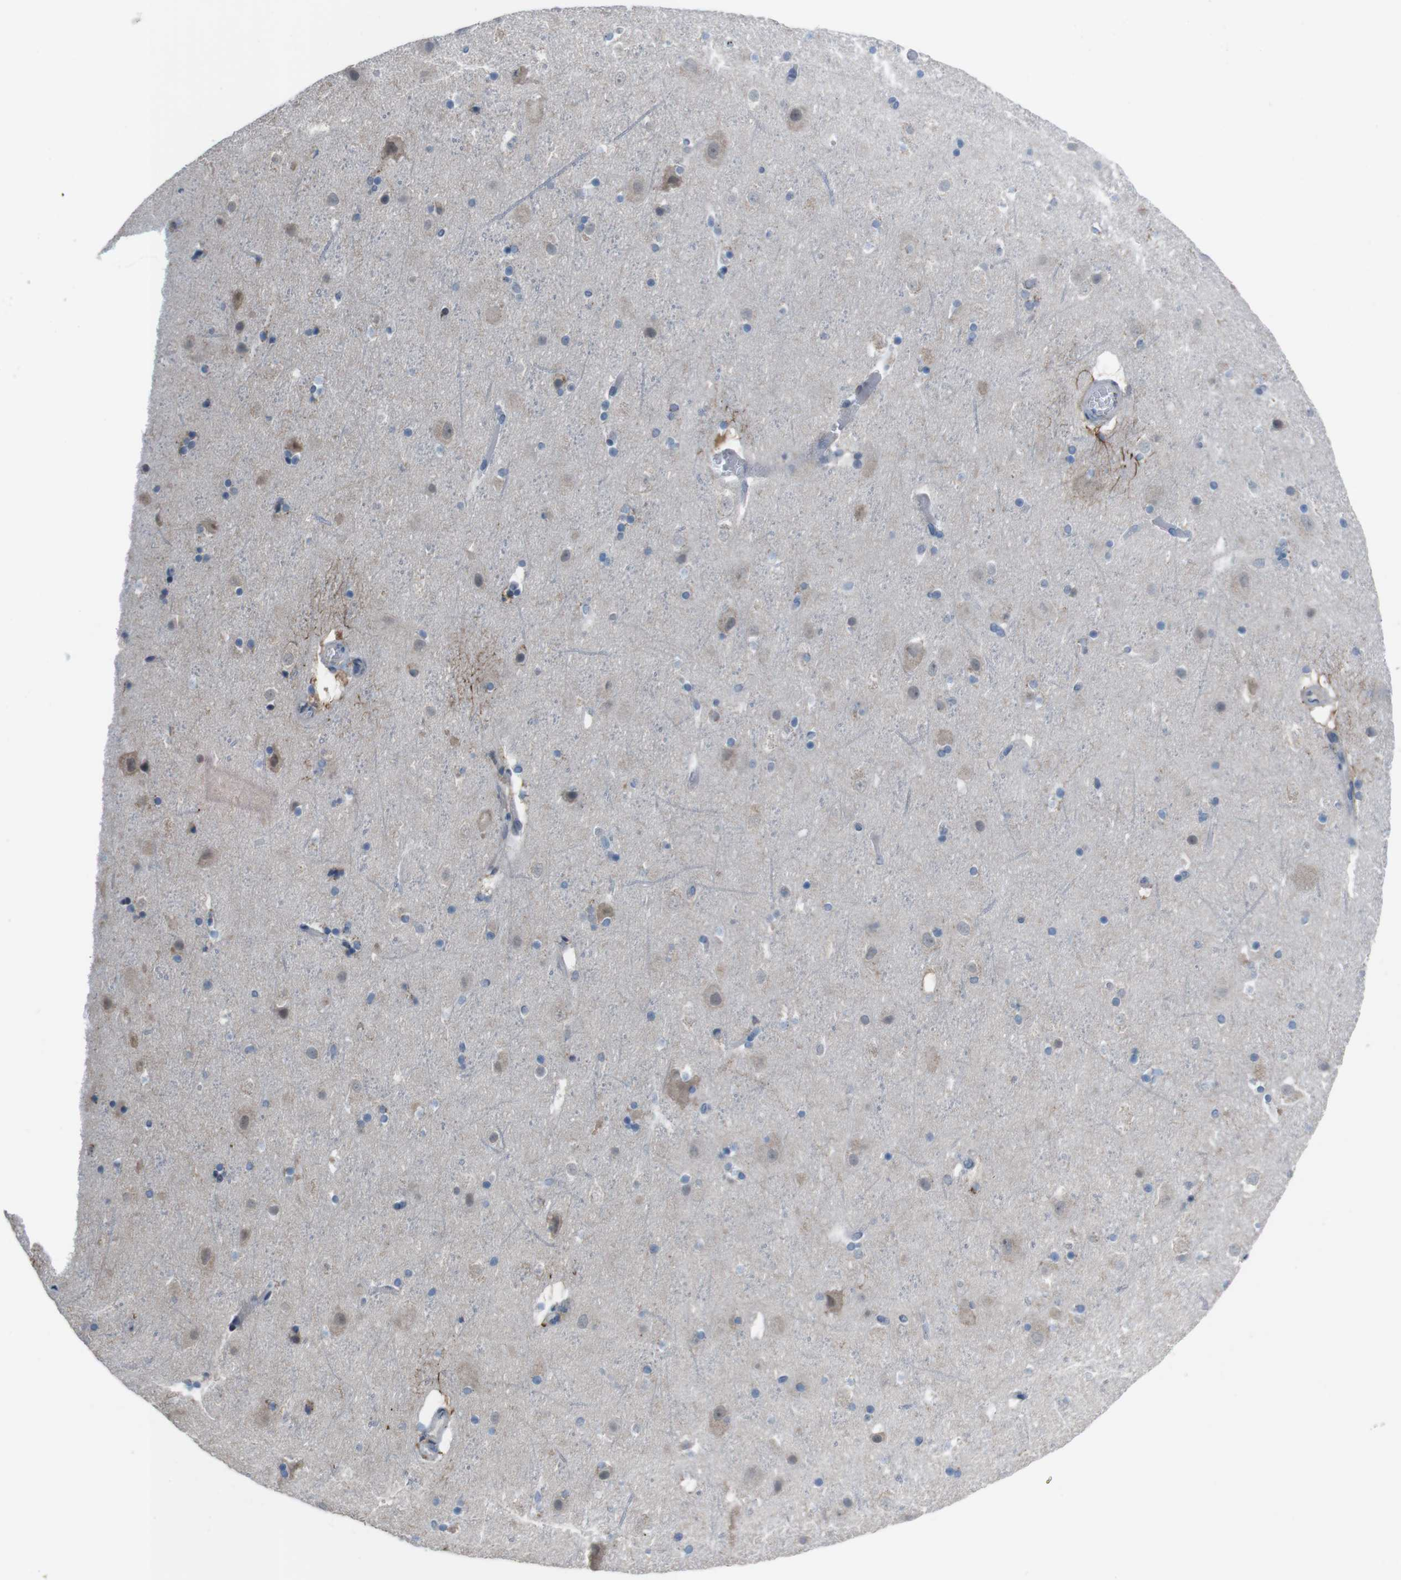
{"staining": {"intensity": "negative", "quantity": "none", "location": "none"}, "tissue": "cerebral cortex", "cell_type": "Endothelial cells", "image_type": "normal", "snomed": [{"axis": "morphology", "description": "Normal tissue, NOS"}, {"axis": "topography", "description": "Cerebral cortex"}], "caption": "A histopathology image of cerebral cortex stained for a protein displays no brown staining in endothelial cells. (Stains: DAB (3,3'-diaminobenzidine) immunohistochemistry with hematoxylin counter stain, Microscopy: brightfield microscopy at high magnification).", "gene": "CDH22", "patient": {"sex": "male", "age": 45}}